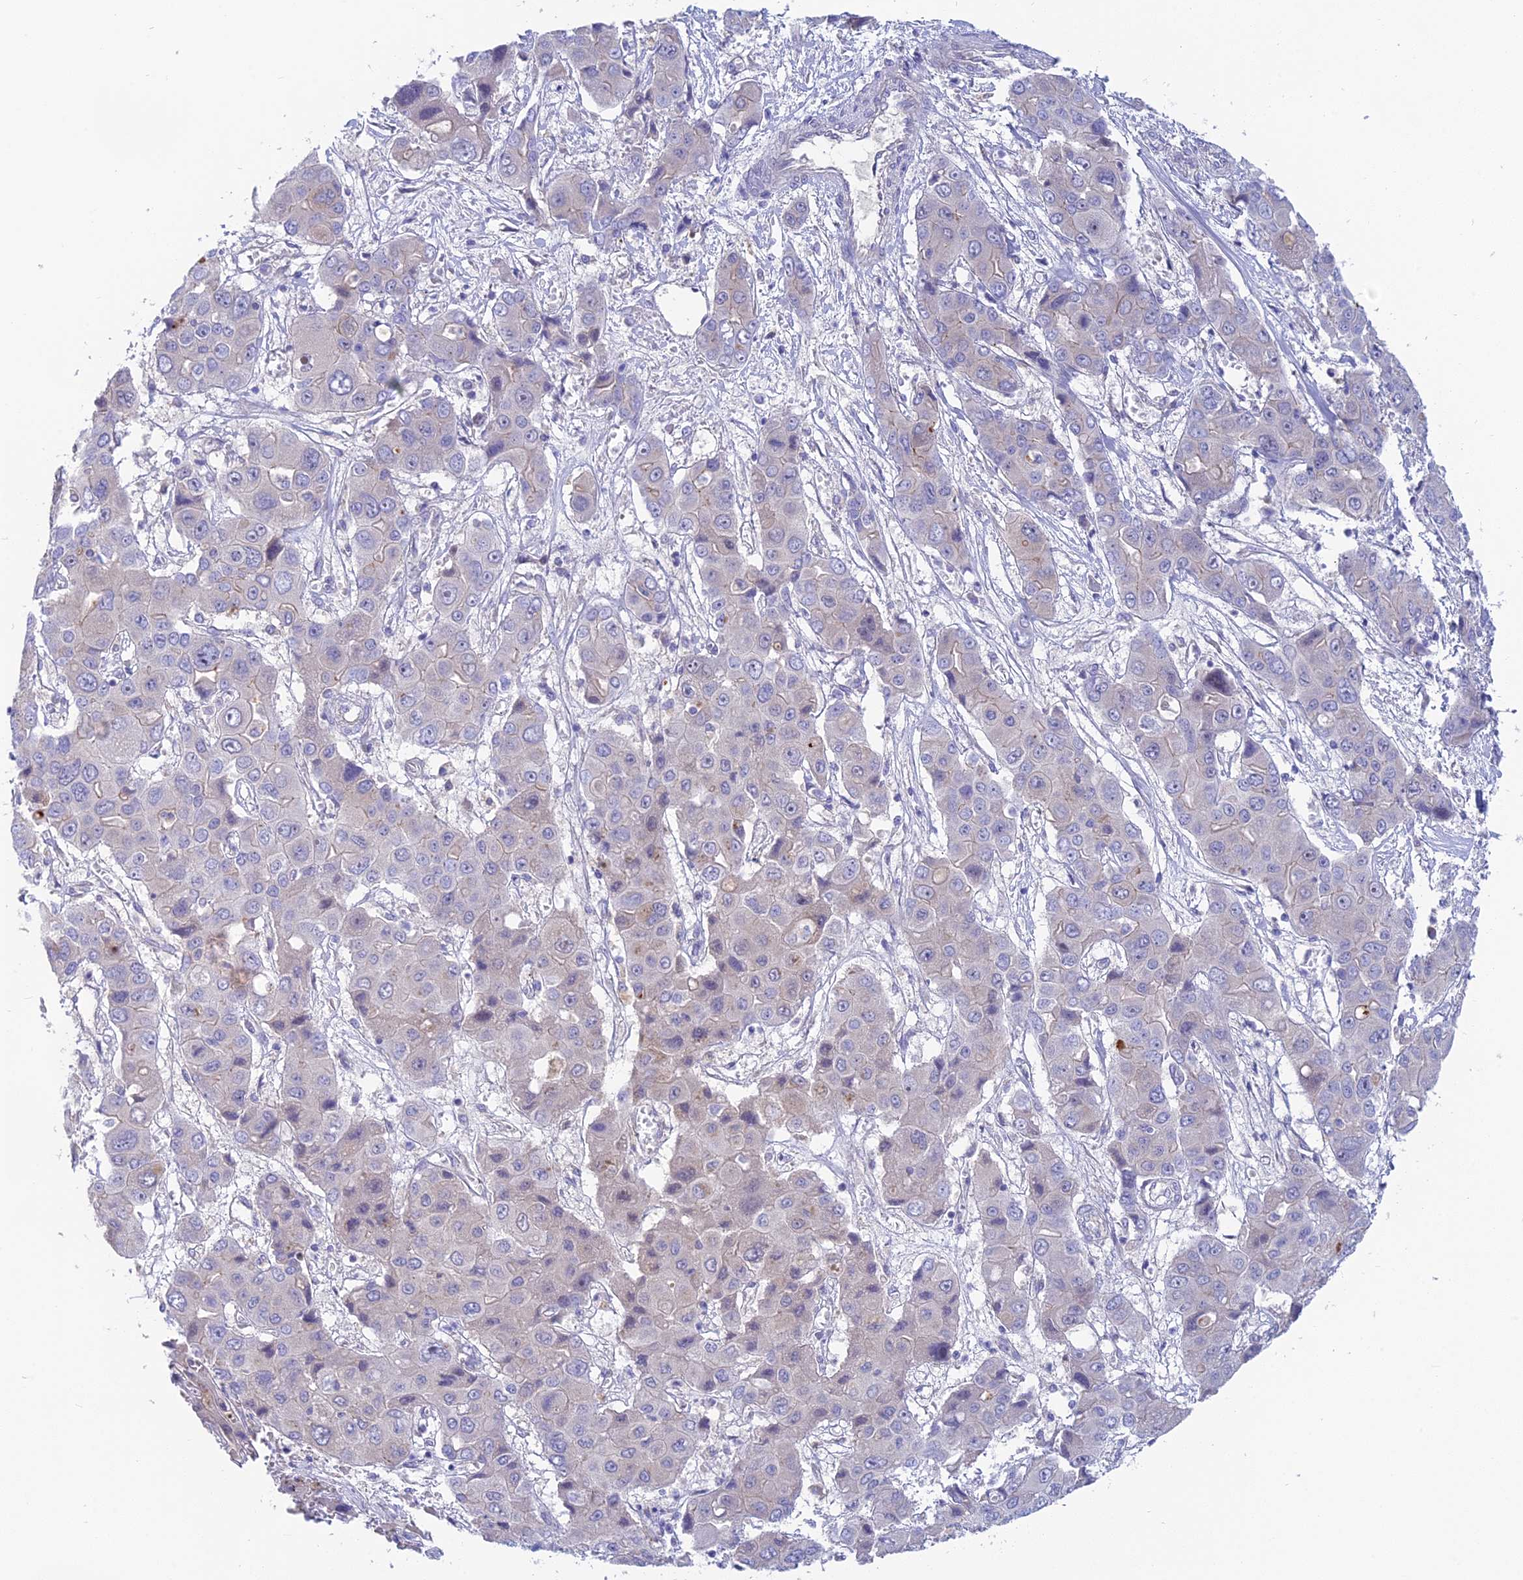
{"staining": {"intensity": "negative", "quantity": "none", "location": "none"}, "tissue": "liver cancer", "cell_type": "Tumor cells", "image_type": "cancer", "snomed": [{"axis": "morphology", "description": "Cholangiocarcinoma"}, {"axis": "topography", "description": "Liver"}], "caption": "There is no significant positivity in tumor cells of liver cancer. (DAB immunohistochemistry with hematoxylin counter stain).", "gene": "TENT4B", "patient": {"sex": "male", "age": 67}}